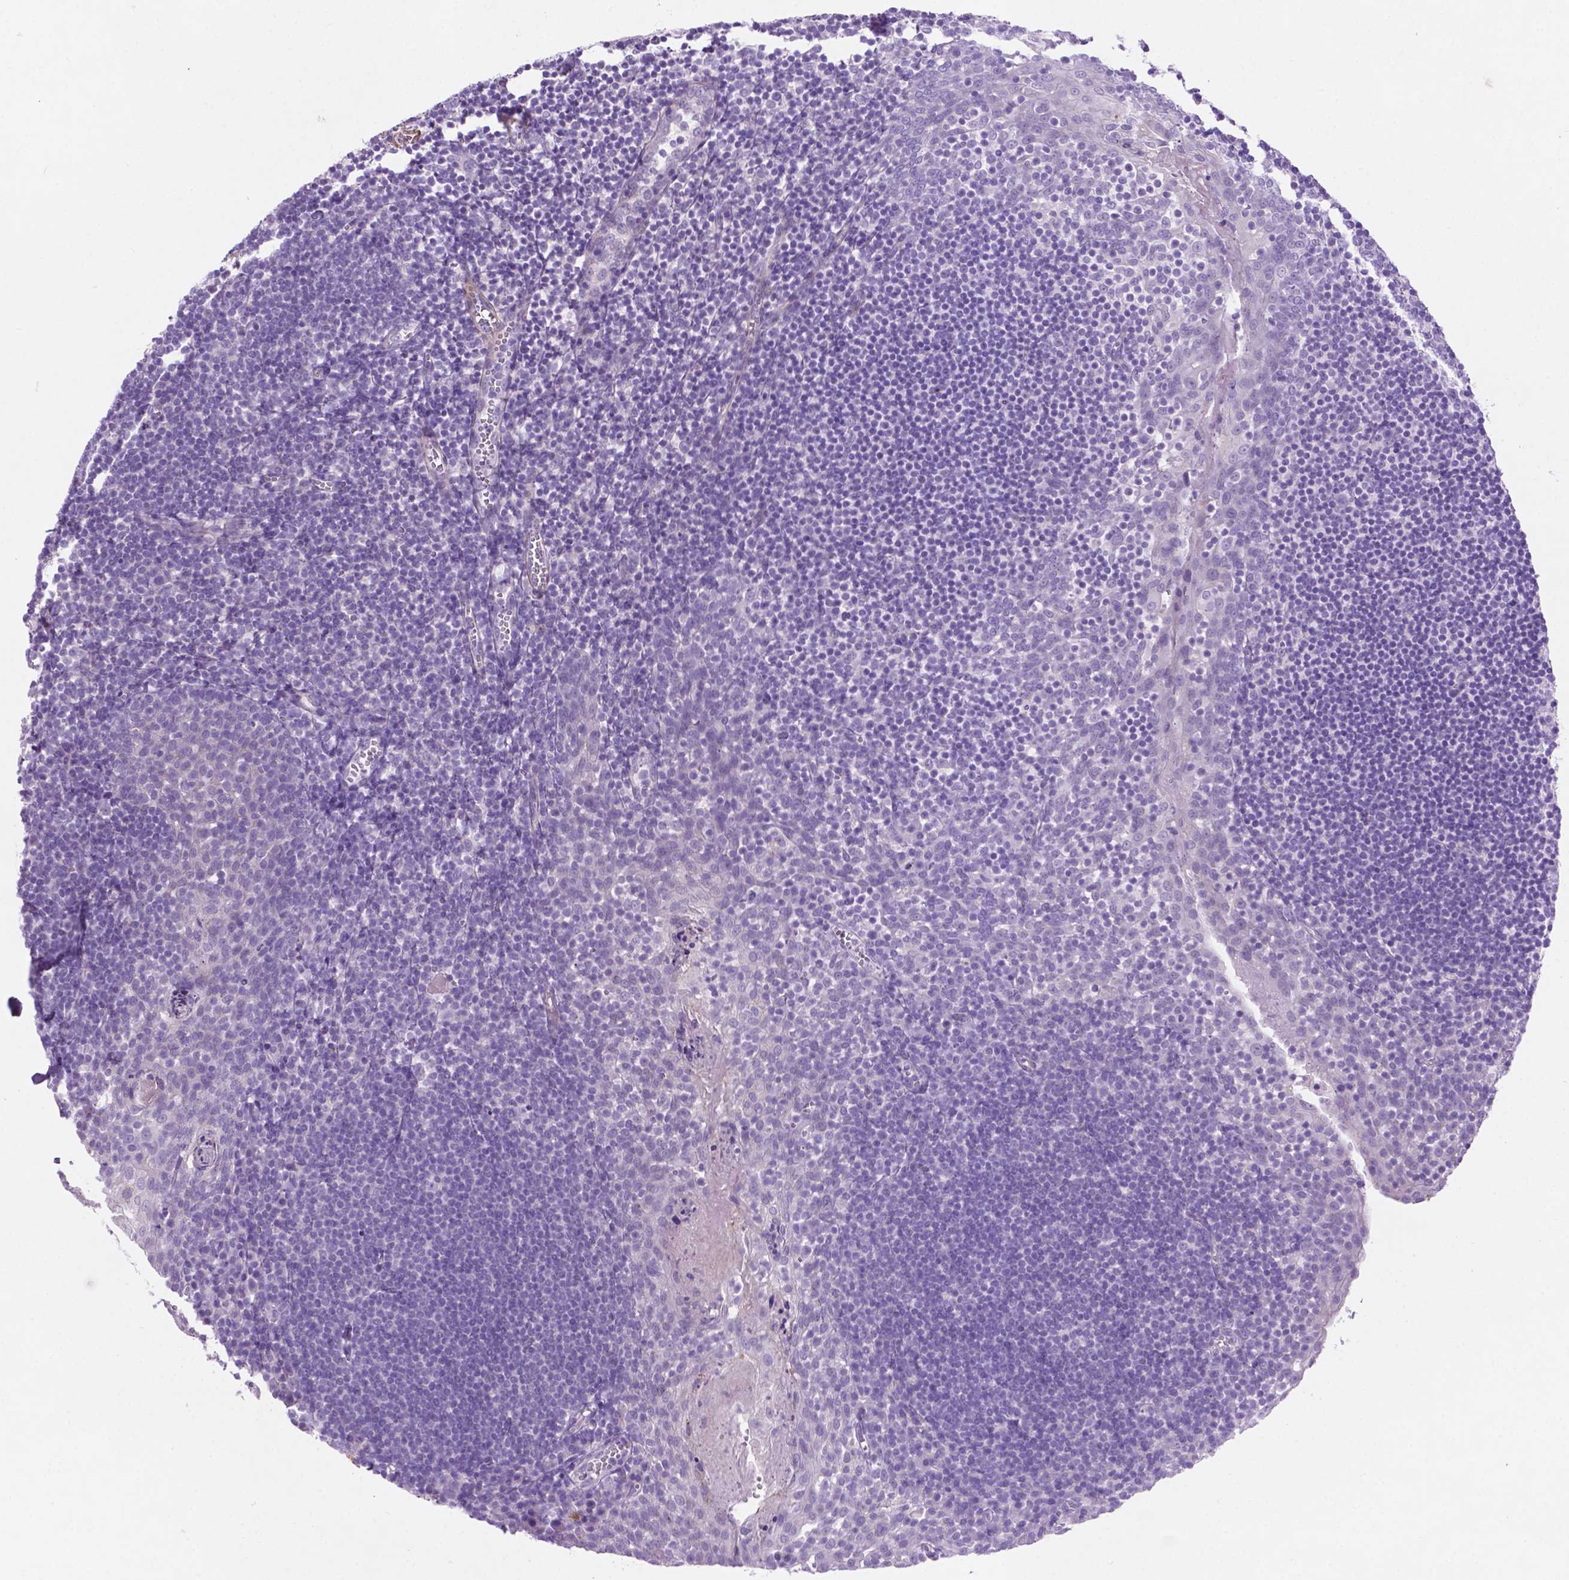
{"staining": {"intensity": "negative", "quantity": "none", "location": "none"}, "tissue": "lymph node", "cell_type": "Non-germinal center cells", "image_type": "normal", "snomed": [{"axis": "morphology", "description": "Normal tissue, NOS"}, {"axis": "topography", "description": "Lymph node"}], "caption": "This is an IHC photomicrograph of benign human lymph node. There is no expression in non-germinal center cells.", "gene": "ASPG", "patient": {"sex": "female", "age": 21}}